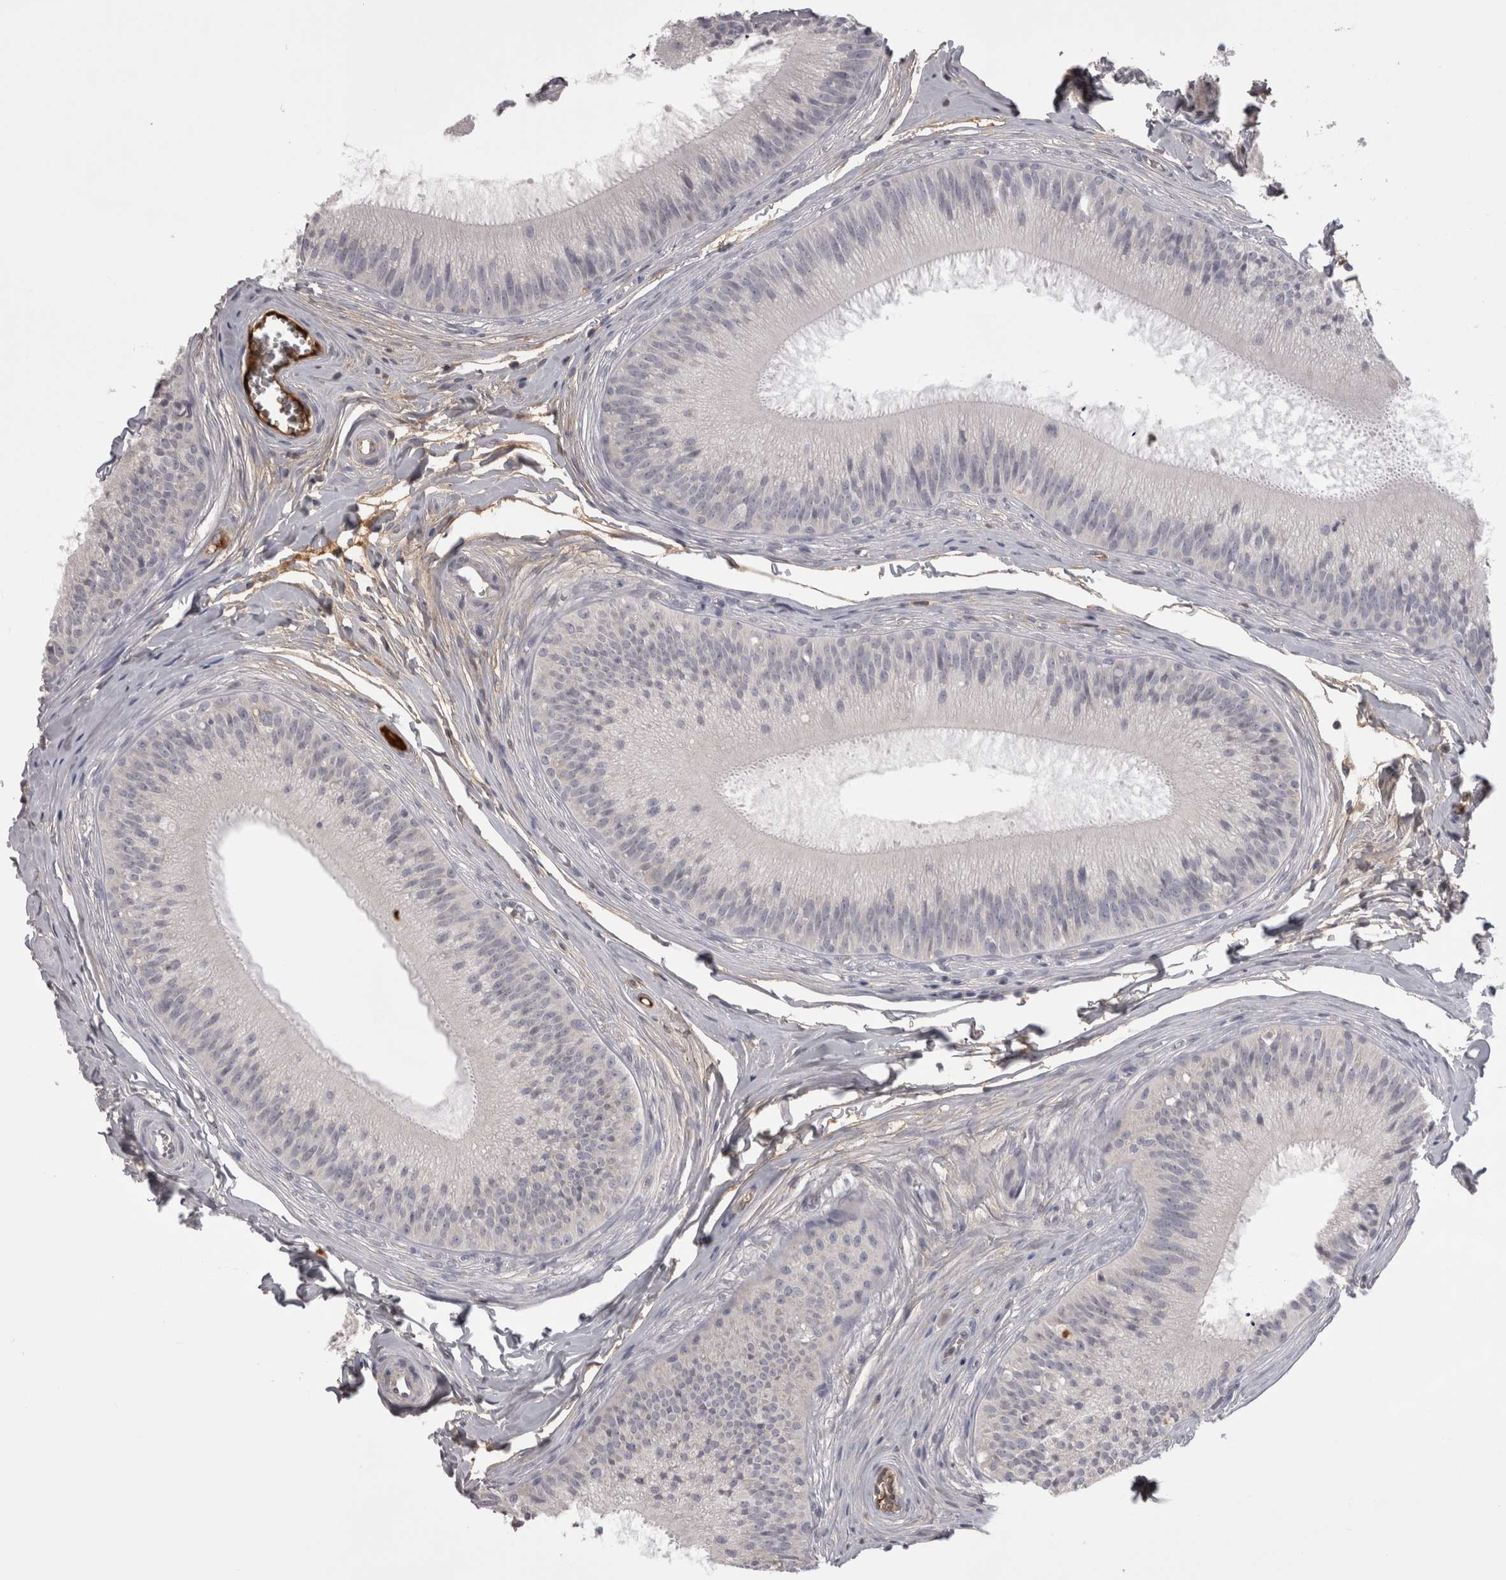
{"staining": {"intensity": "negative", "quantity": "none", "location": "none"}, "tissue": "epididymis", "cell_type": "Glandular cells", "image_type": "normal", "snomed": [{"axis": "morphology", "description": "Normal tissue, NOS"}, {"axis": "topography", "description": "Epididymis"}], "caption": "Immunohistochemistry micrograph of unremarkable epididymis stained for a protein (brown), which reveals no positivity in glandular cells. The staining is performed using DAB (3,3'-diaminobenzidine) brown chromogen with nuclei counter-stained in using hematoxylin.", "gene": "SAA4", "patient": {"sex": "male", "age": 31}}